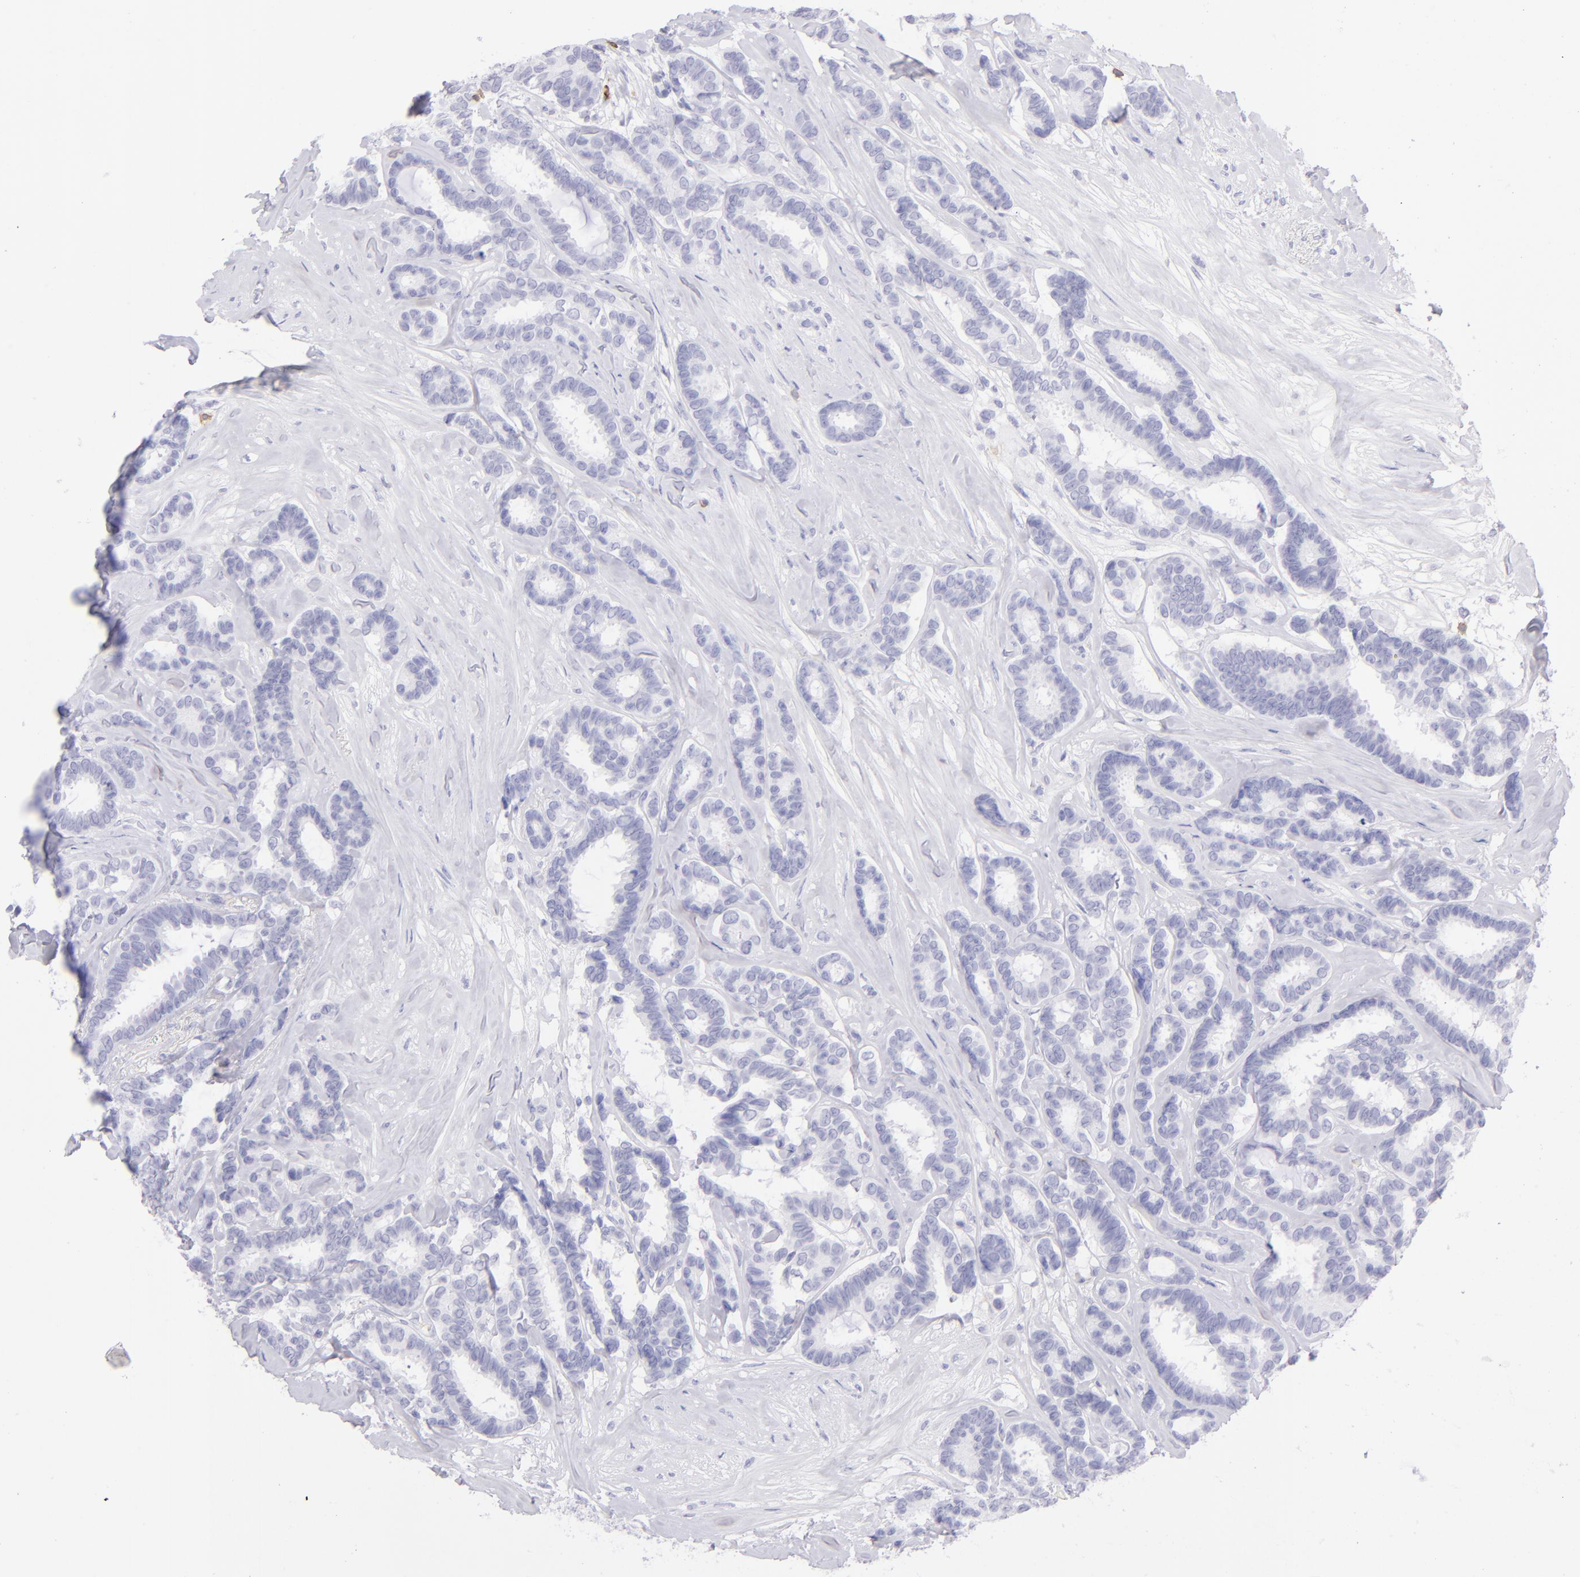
{"staining": {"intensity": "negative", "quantity": "none", "location": "none"}, "tissue": "breast cancer", "cell_type": "Tumor cells", "image_type": "cancer", "snomed": [{"axis": "morphology", "description": "Duct carcinoma"}, {"axis": "topography", "description": "Breast"}], "caption": "The histopathology image demonstrates no significant positivity in tumor cells of breast infiltrating ductal carcinoma. Brightfield microscopy of immunohistochemistry stained with DAB (brown) and hematoxylin (blue), captured at high magnification.", "gene": "CD69", "patient": {"sex": "female", "age": 87}}